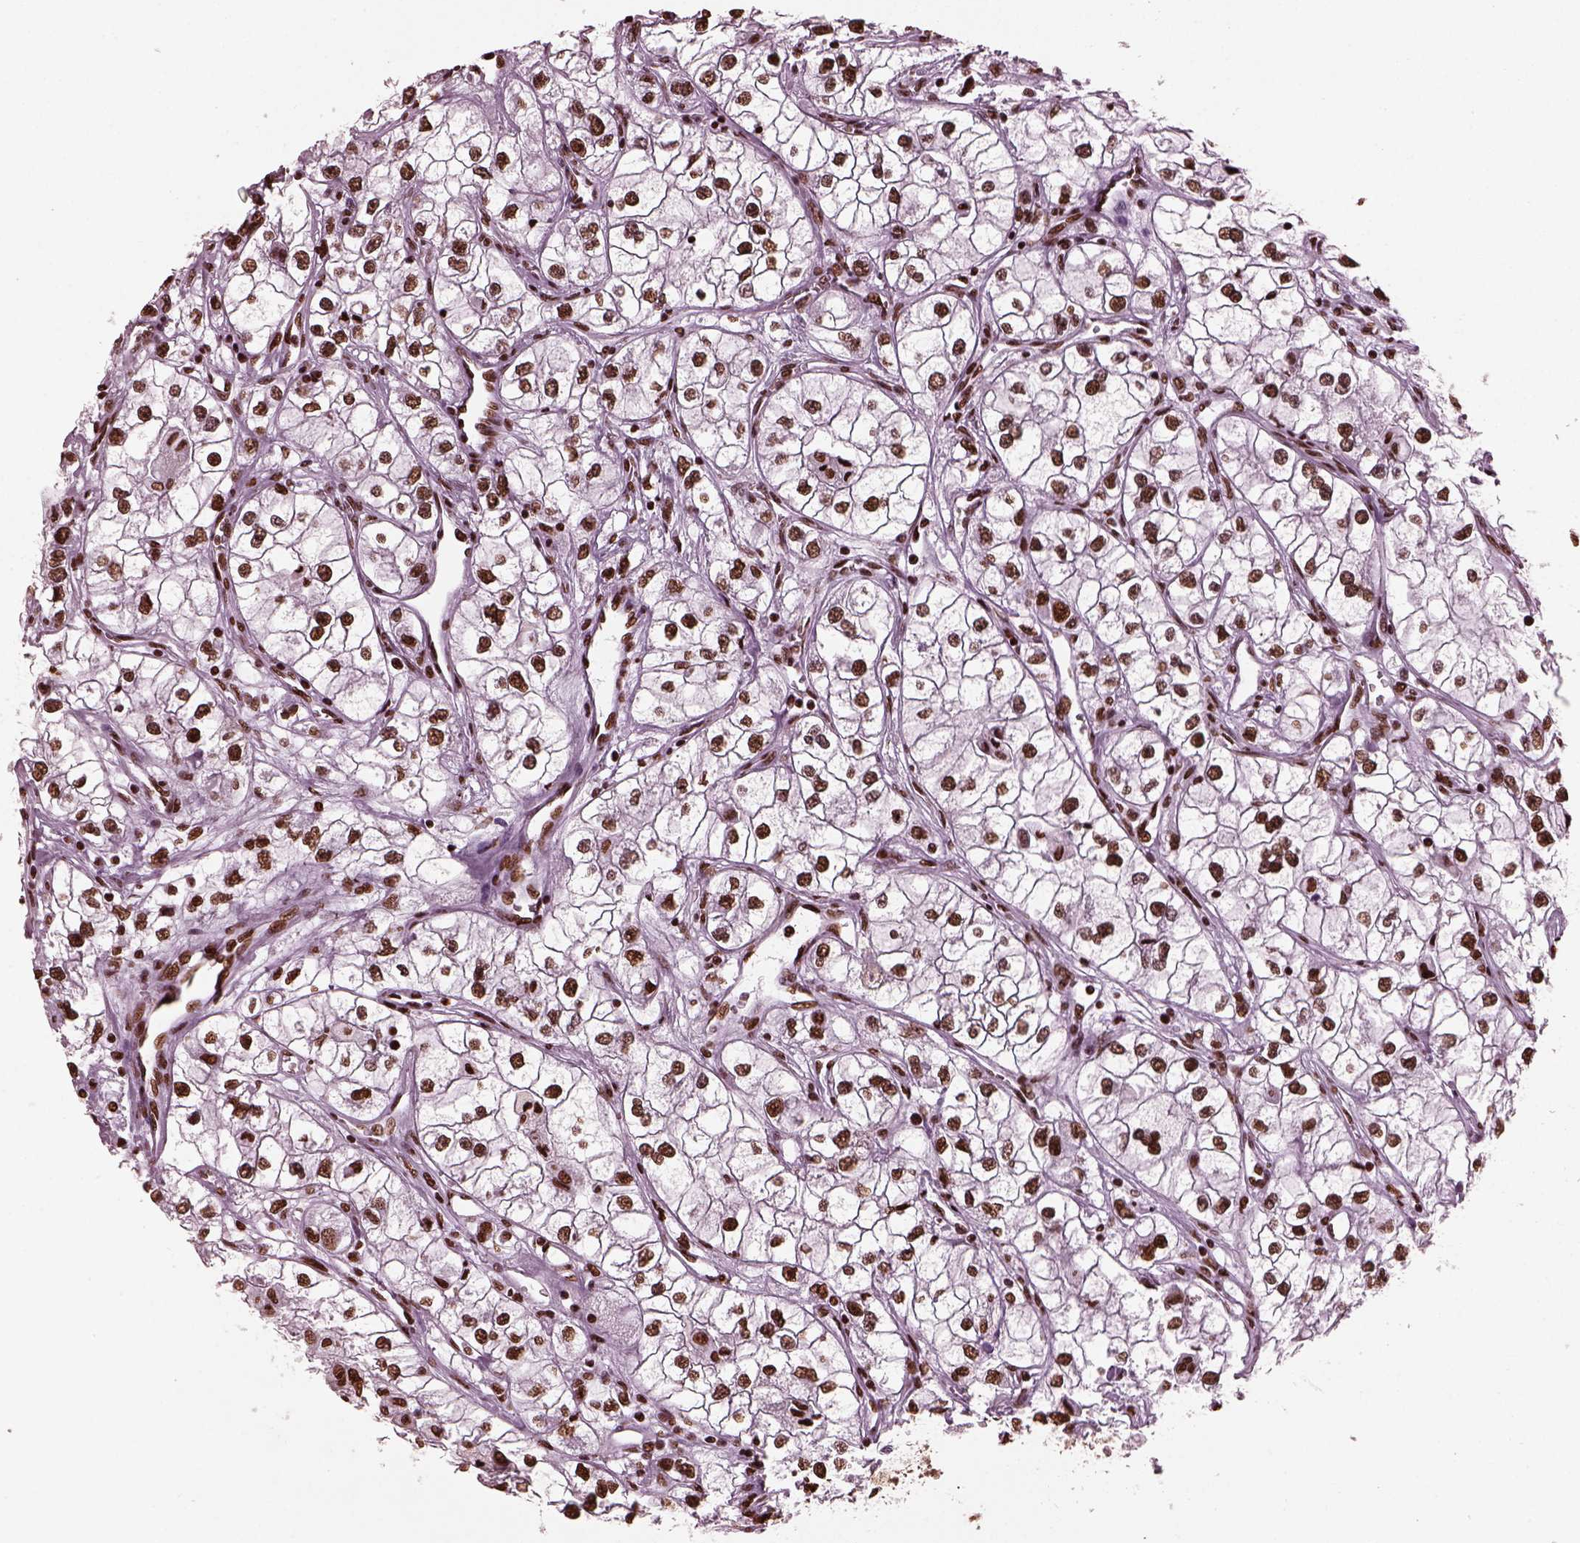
{"staining": {"intensity": "strong", "quantity": ">75%", "location": "nuclear"}, "tissue": "renal cancer", "cell_type": "Tumor cells", "image_type": "cancer", "snomed": [{"axis": "morphology", "description": "Adenocarcinoma, NOS"}, {"axis": "topography", "description": "Kidney"}], "caption": "Immunohistochemistry histopathology image of neoplastic tissue: renal cancer stained using IHC demonstrates high levels of strong protein expression localized specifically in the nuclear of tumor cells, appearing as a nuclear brown color.", "gene": "CBFA2T3", "patient": {"sex": "male", "age": 59}}